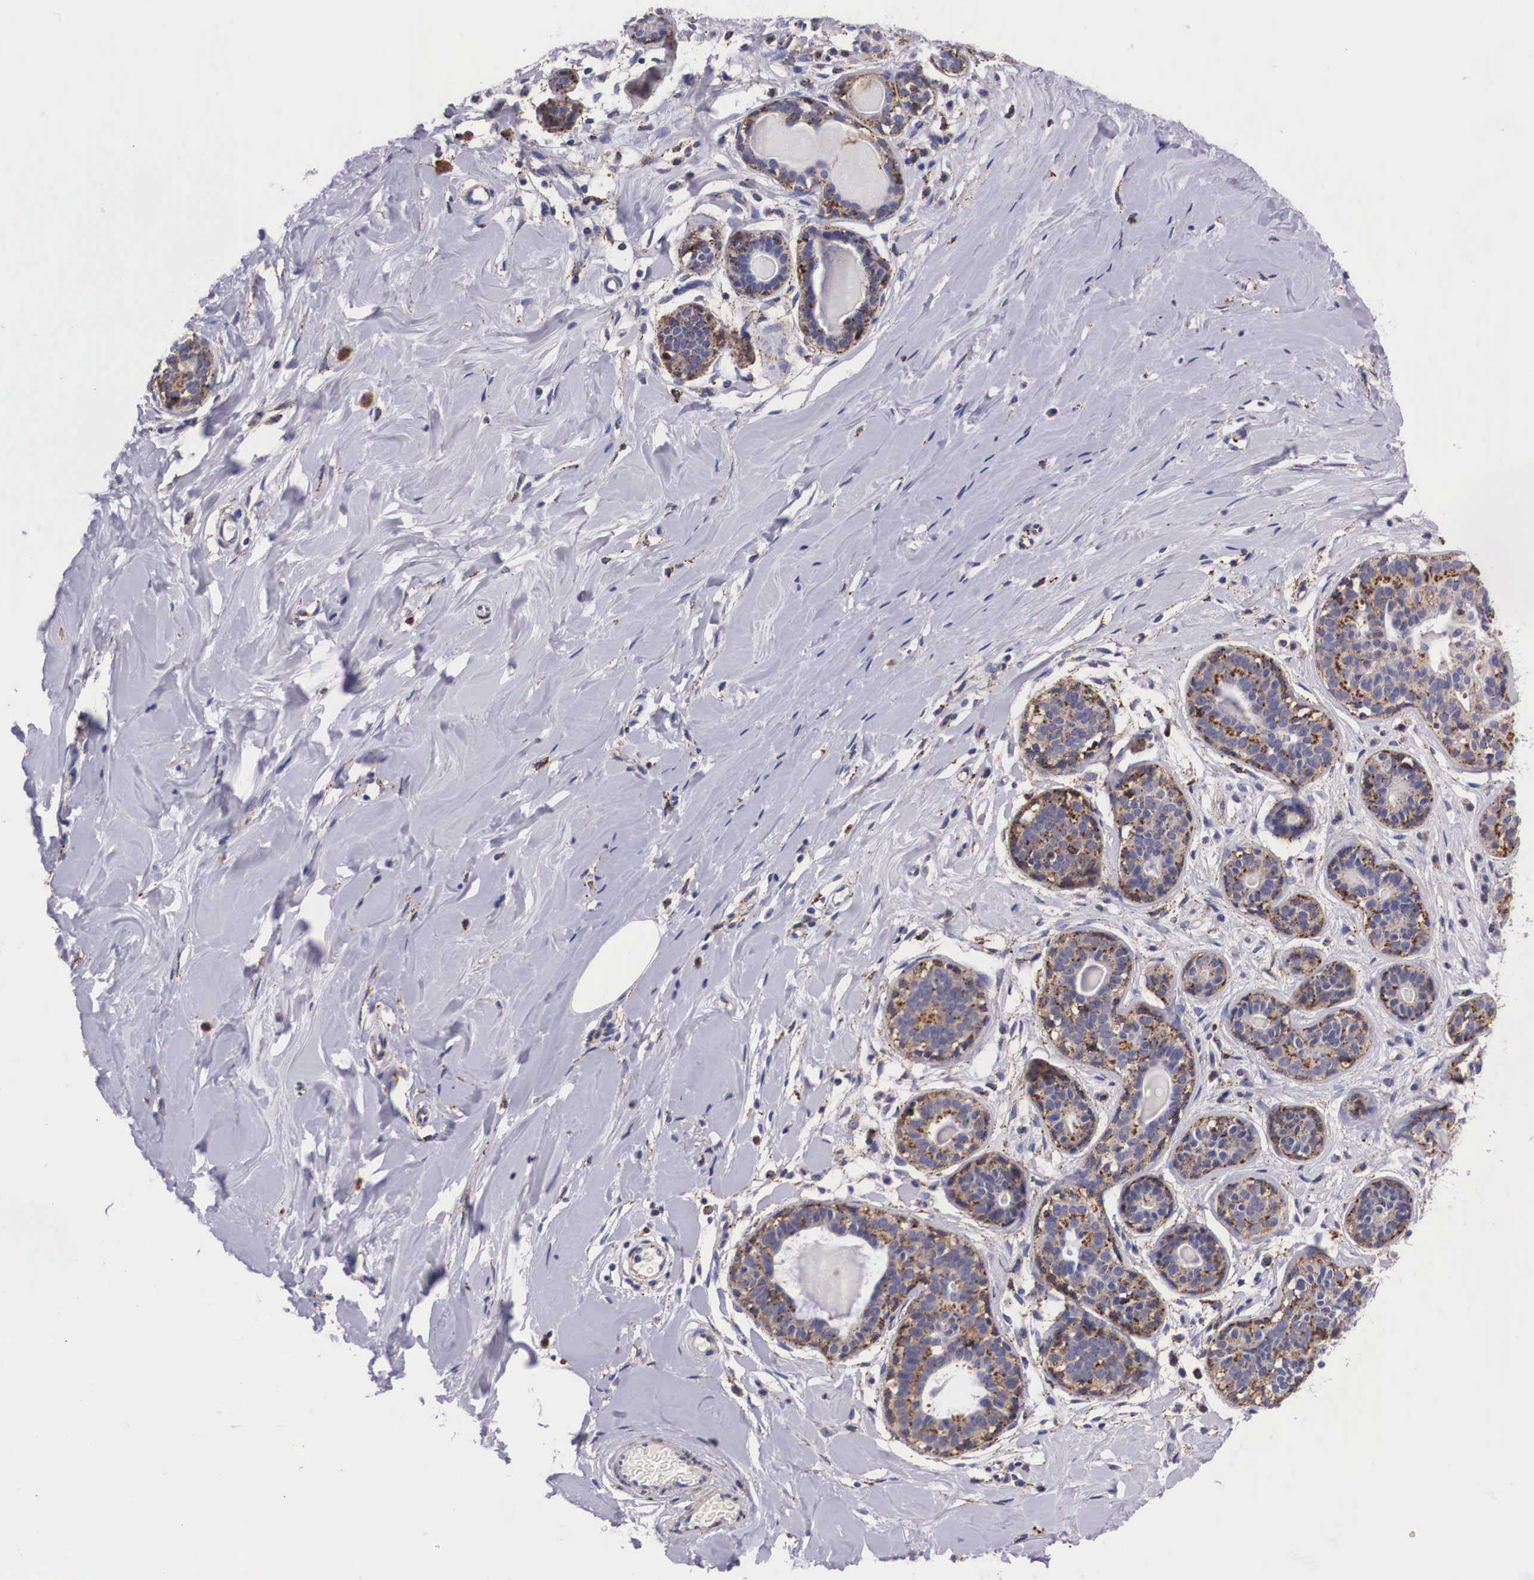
{"staining": {"intensity": "negative", "quantity": "none", "location": "none"}, "tissue": "breast", "cell_type": "Adipocytes", "image_type": "normal", "snomed": [{"axis": "morphology", "description": "Normal tissue, NOS"}, {"axis": "topography", "description": "Breast"}], "caption": "DAB immunohistochemical staining of benign human breast exhibits no significant expression in adipocytes. (Stains: DAB (3,3'-diaminobenzidine) immunohistochemistry (IHC) with hematoxylin counter stain, Microscopy: brightfield microscopy at high magnification).", "gene": "NAGA", "patient": {"sex": "female", "age": 44}}